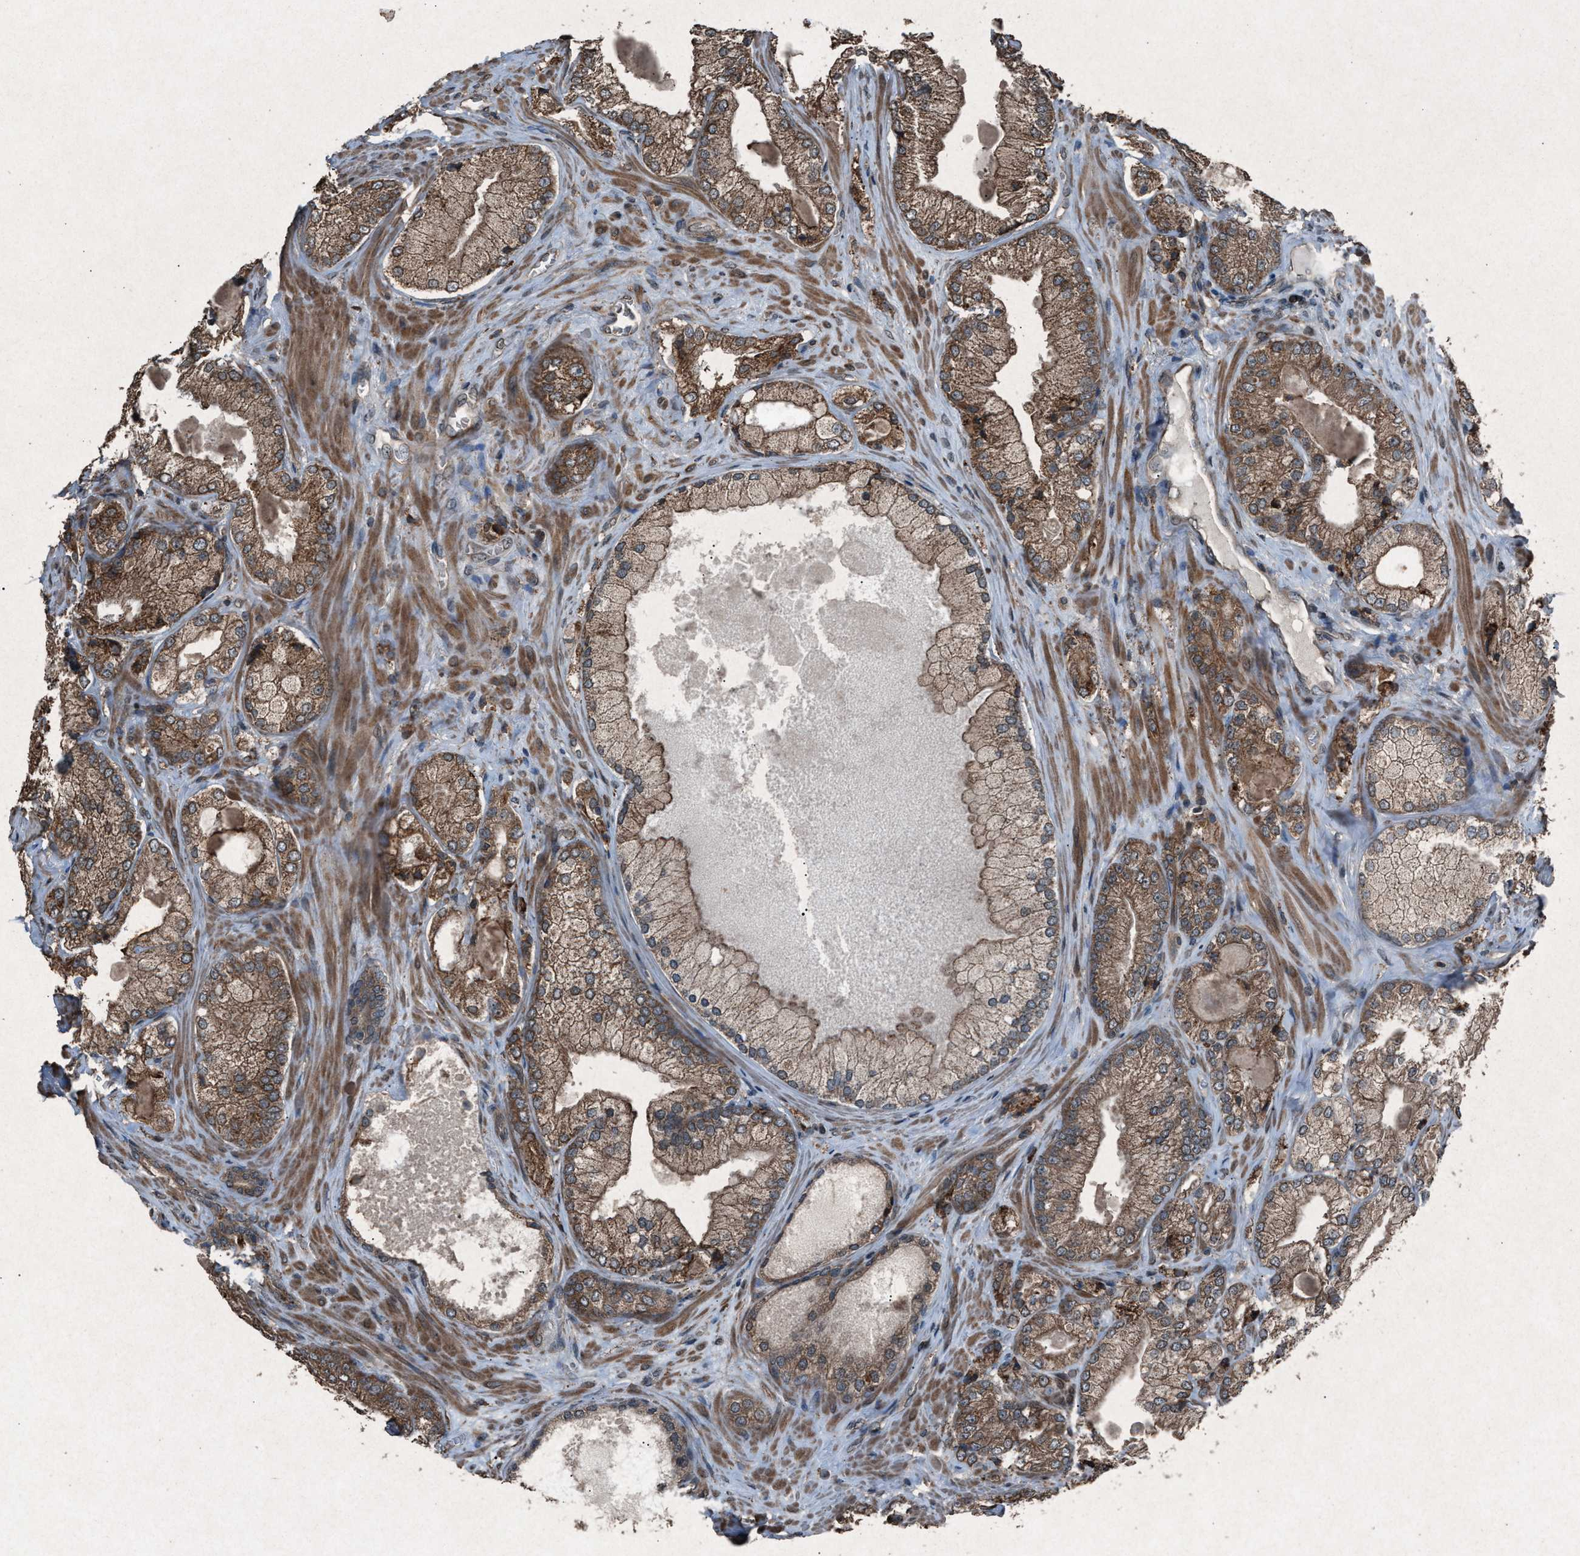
{"staining": {"intensity": "moderate", "quantity": ">75%", "location": "cytoplasmic/membranous"}, "tissue": "prostate cancer", "cell_type": "Tumor cells", "image_type": "cancer", "snomed": [{"axis": "morphology", "description": "Adenocarcinoma, Low grade"}, {"axis": "topography", "description": "Prostate"}], "caption": "IHC of prostate cancer (low-grade adenocarcinoma) reveals medium levels of moderate cytoplasmic/membranous positivity in about >75% of tumor cells.", "gene": "CALR", "patient": {"sex": "male", "age": 65}}